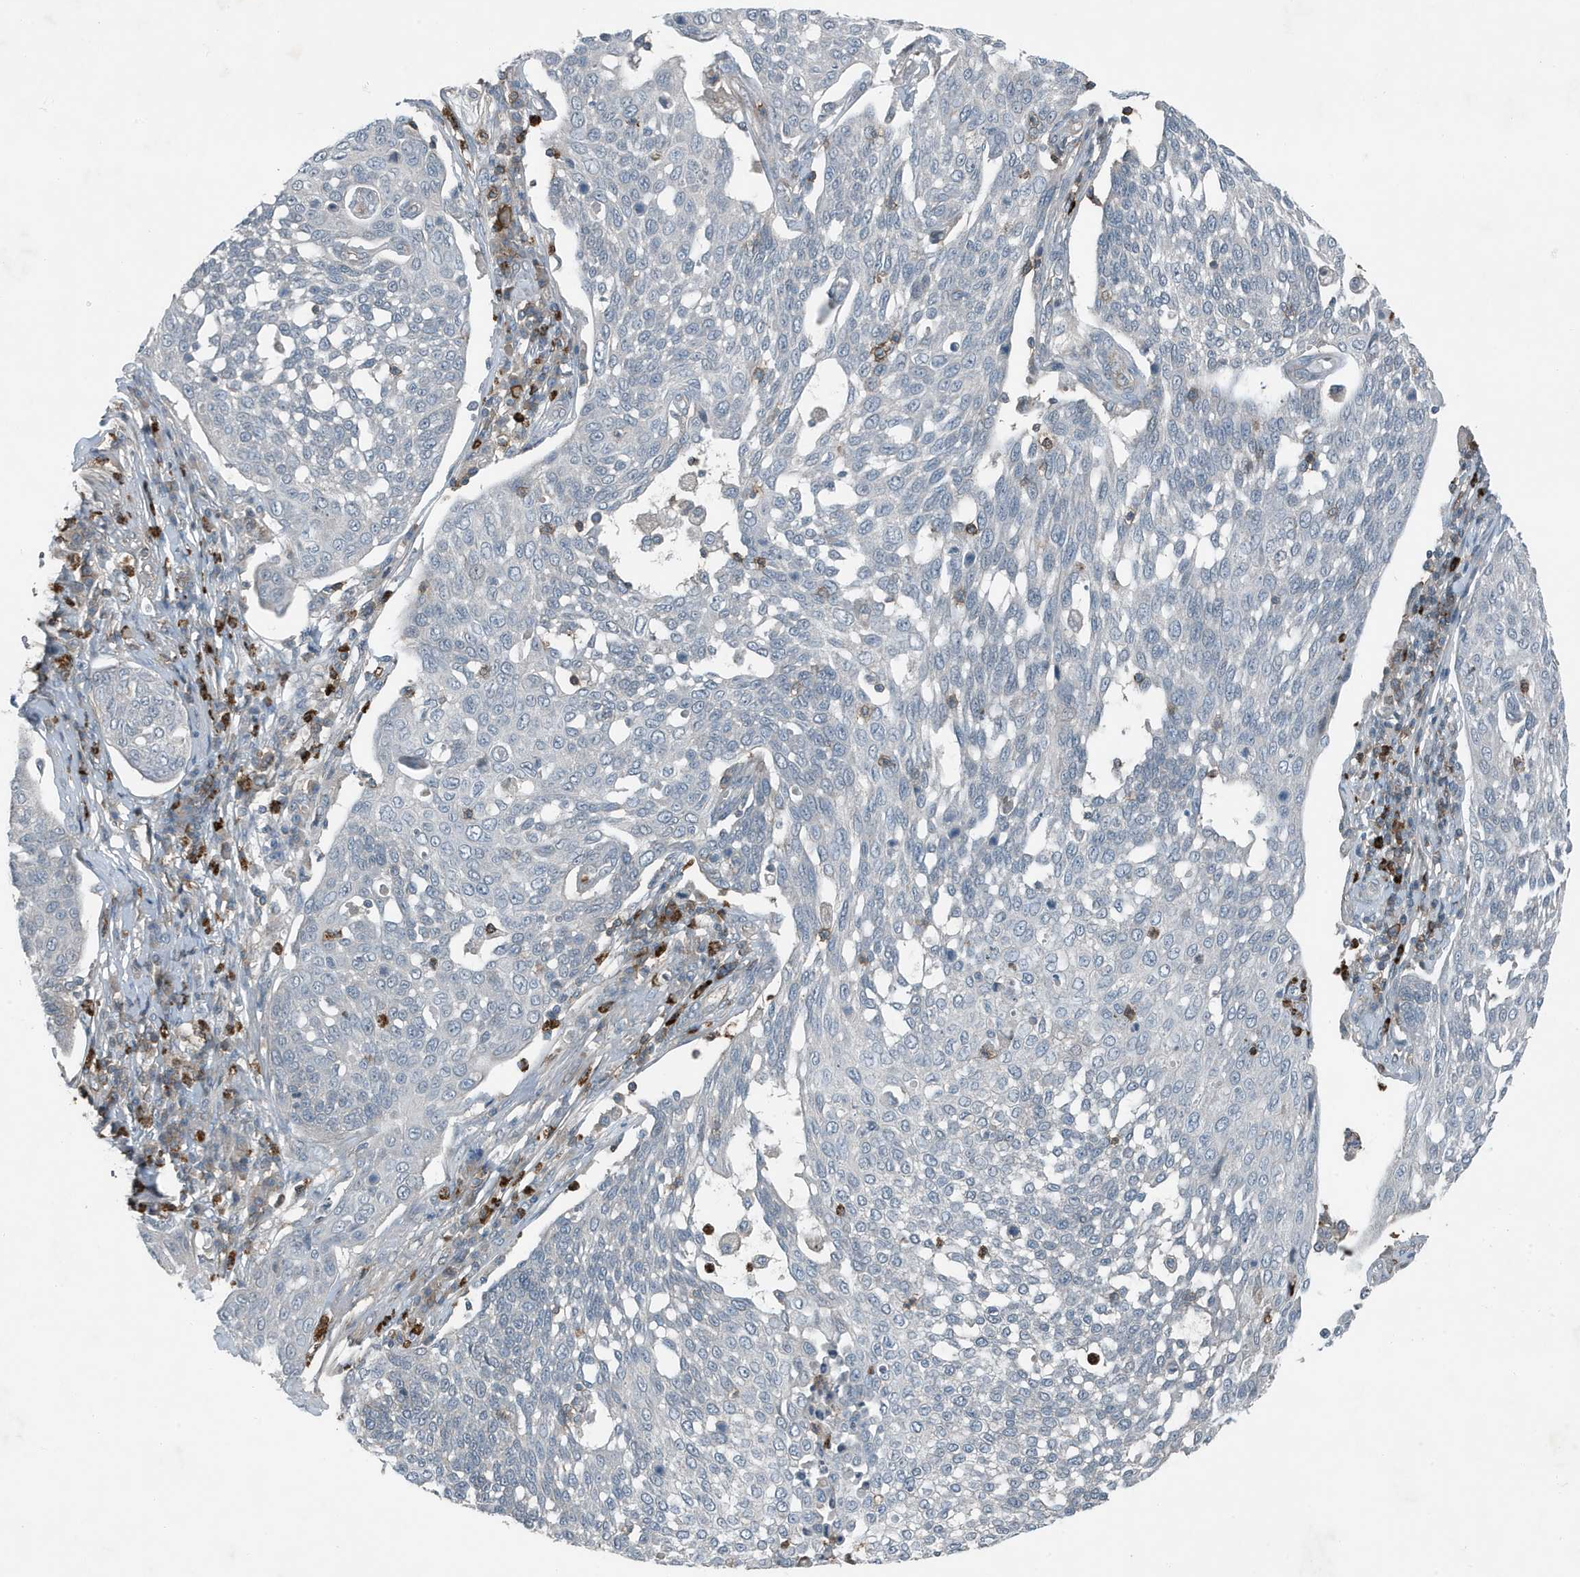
{"staining": {"intensity": "negative", "quantity": "none", "location": "none"}, "tissue": "cervical cancer", "cell_type": "Tumor cells", "image_type": "cancer", "snomed": [{"axis": "morphology", "description": "Squamous cell carcinoma, NOS"}, {"axis": "topography", "description": "Cervix"}], "caption": "High power microscopy image of an immunohistochemistry micrograph of squamous cell carcinoma (cervical), revealing no significant expression in tumor cells.", "gene": "DAPP1", "patient": {"sex": "female", "age": 34}}